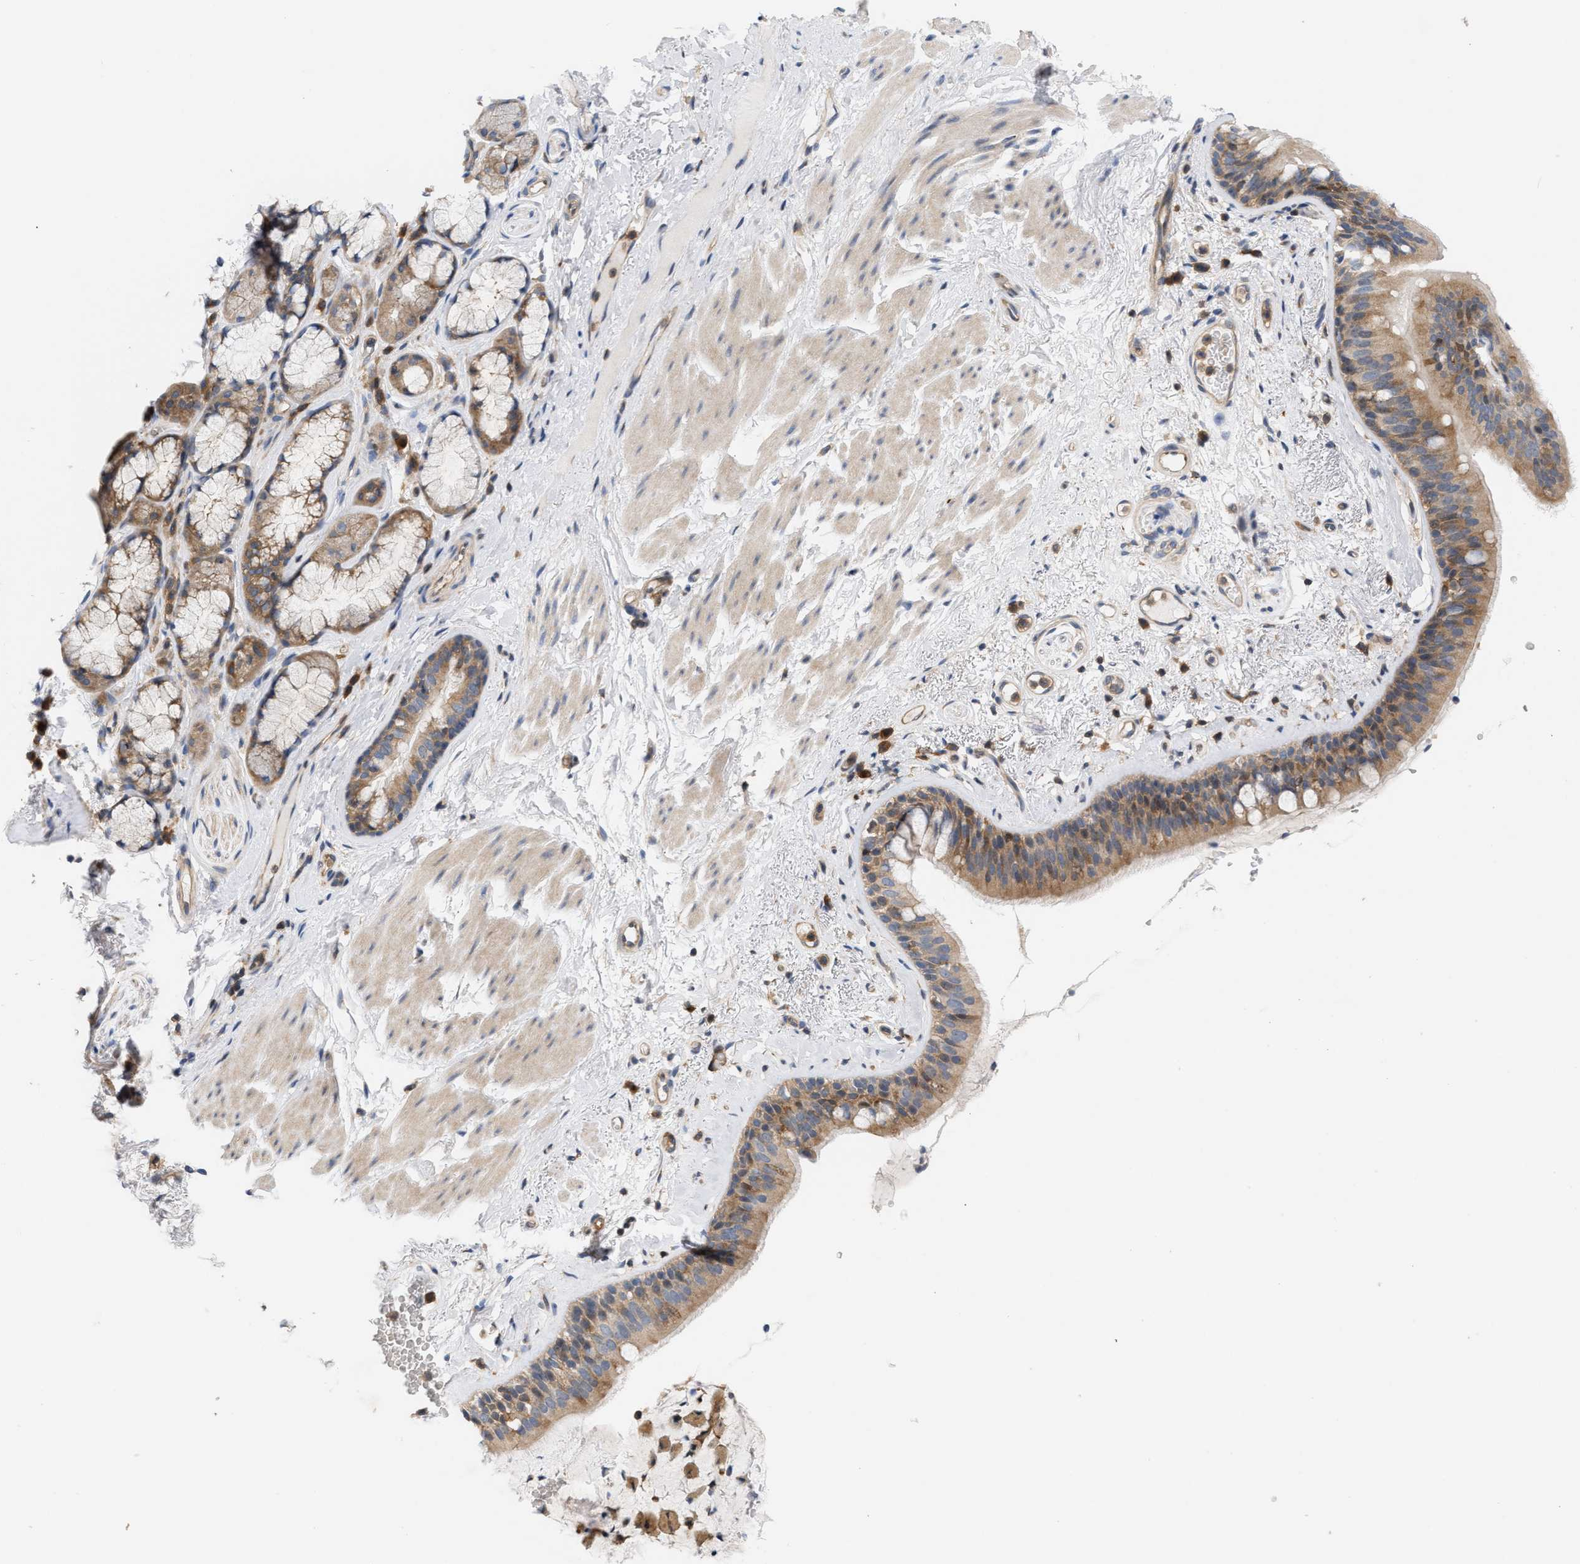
{"staining": {"intensity": "moderate", "quantity": "25%-75%", "location": "cytoplasmic/membranous"}, "tissue": "bronchus", "cell_type": "Respiratory epithelial cells", "image_type": "normal", "snomed": [{"axis": "morphology", "description": "Normal tissue, NOS"}, {"axis": "topography", "description": "Cartilage tissue"}], "caption": "Bronchus was stained to show a protein in brown. There is medium levels of moderate cytoplasmic/membranous expression in approximately 25%-75% of respiratory epithelial cells. The staining was performed using DAB (3,3'-diaminobenzidine), with brown indicating positive protein expression. Nuclei are stained blue with hematoxylin.", "gene": "DBNL", "patient": {"sex": "female", "age": 63}}